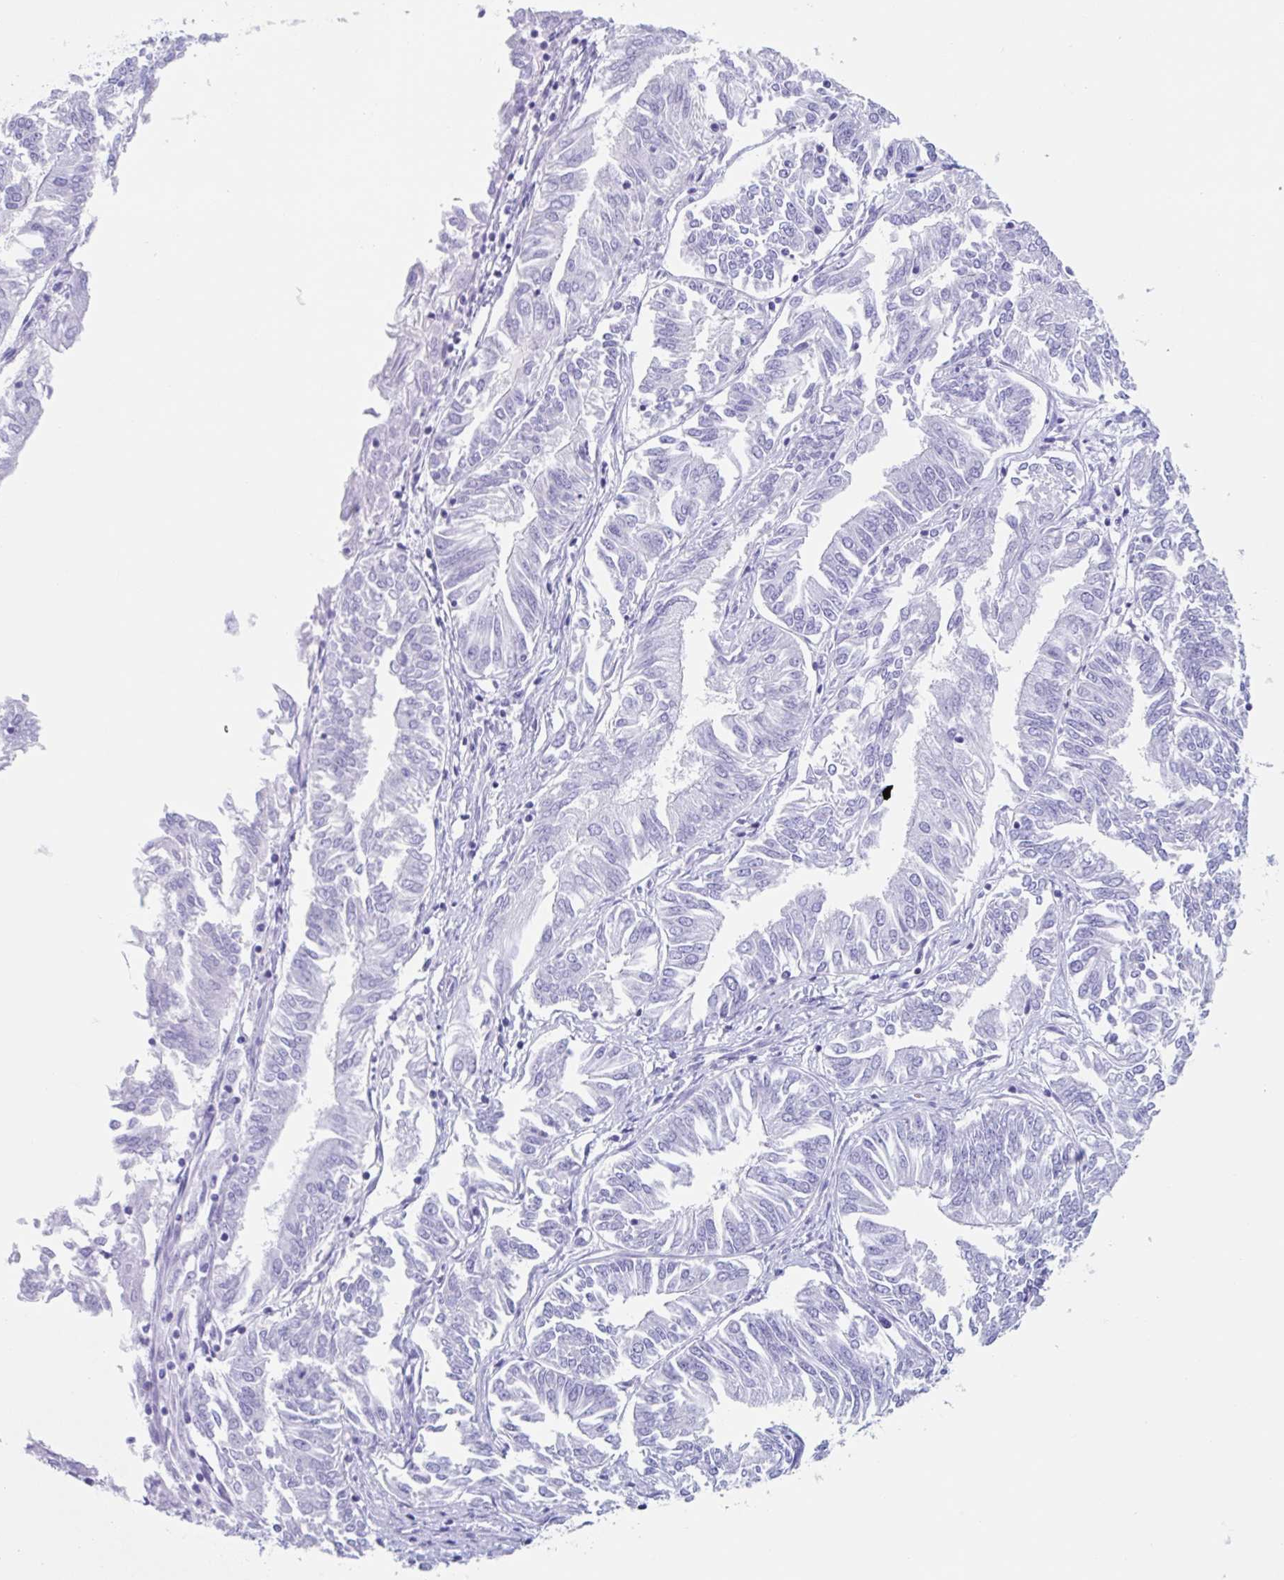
{"staining": {"intensity": "negative", "quantity": "none", "location": "none"}, "tissue": "endometrial cancer", "cell_type": "Tumor cells", "image_type": "cancer", "snomed": [{"axis": "morphology", "description": "Adenocarcinoma, NOS"}, {"axis": "topography", "description": "Endometrium"}], "caption": "A photomicrograph of adenocarcinoma (endometrial) stained for a protein demonstrates no brown staining in tumor cells. (DAB (3,3'-diaminobenzidine) immunohistochemistry visualized using brightfield microscopy, high magnification).", "gene": "CPTP", "patient": {"sex": "female", "age": 58}}